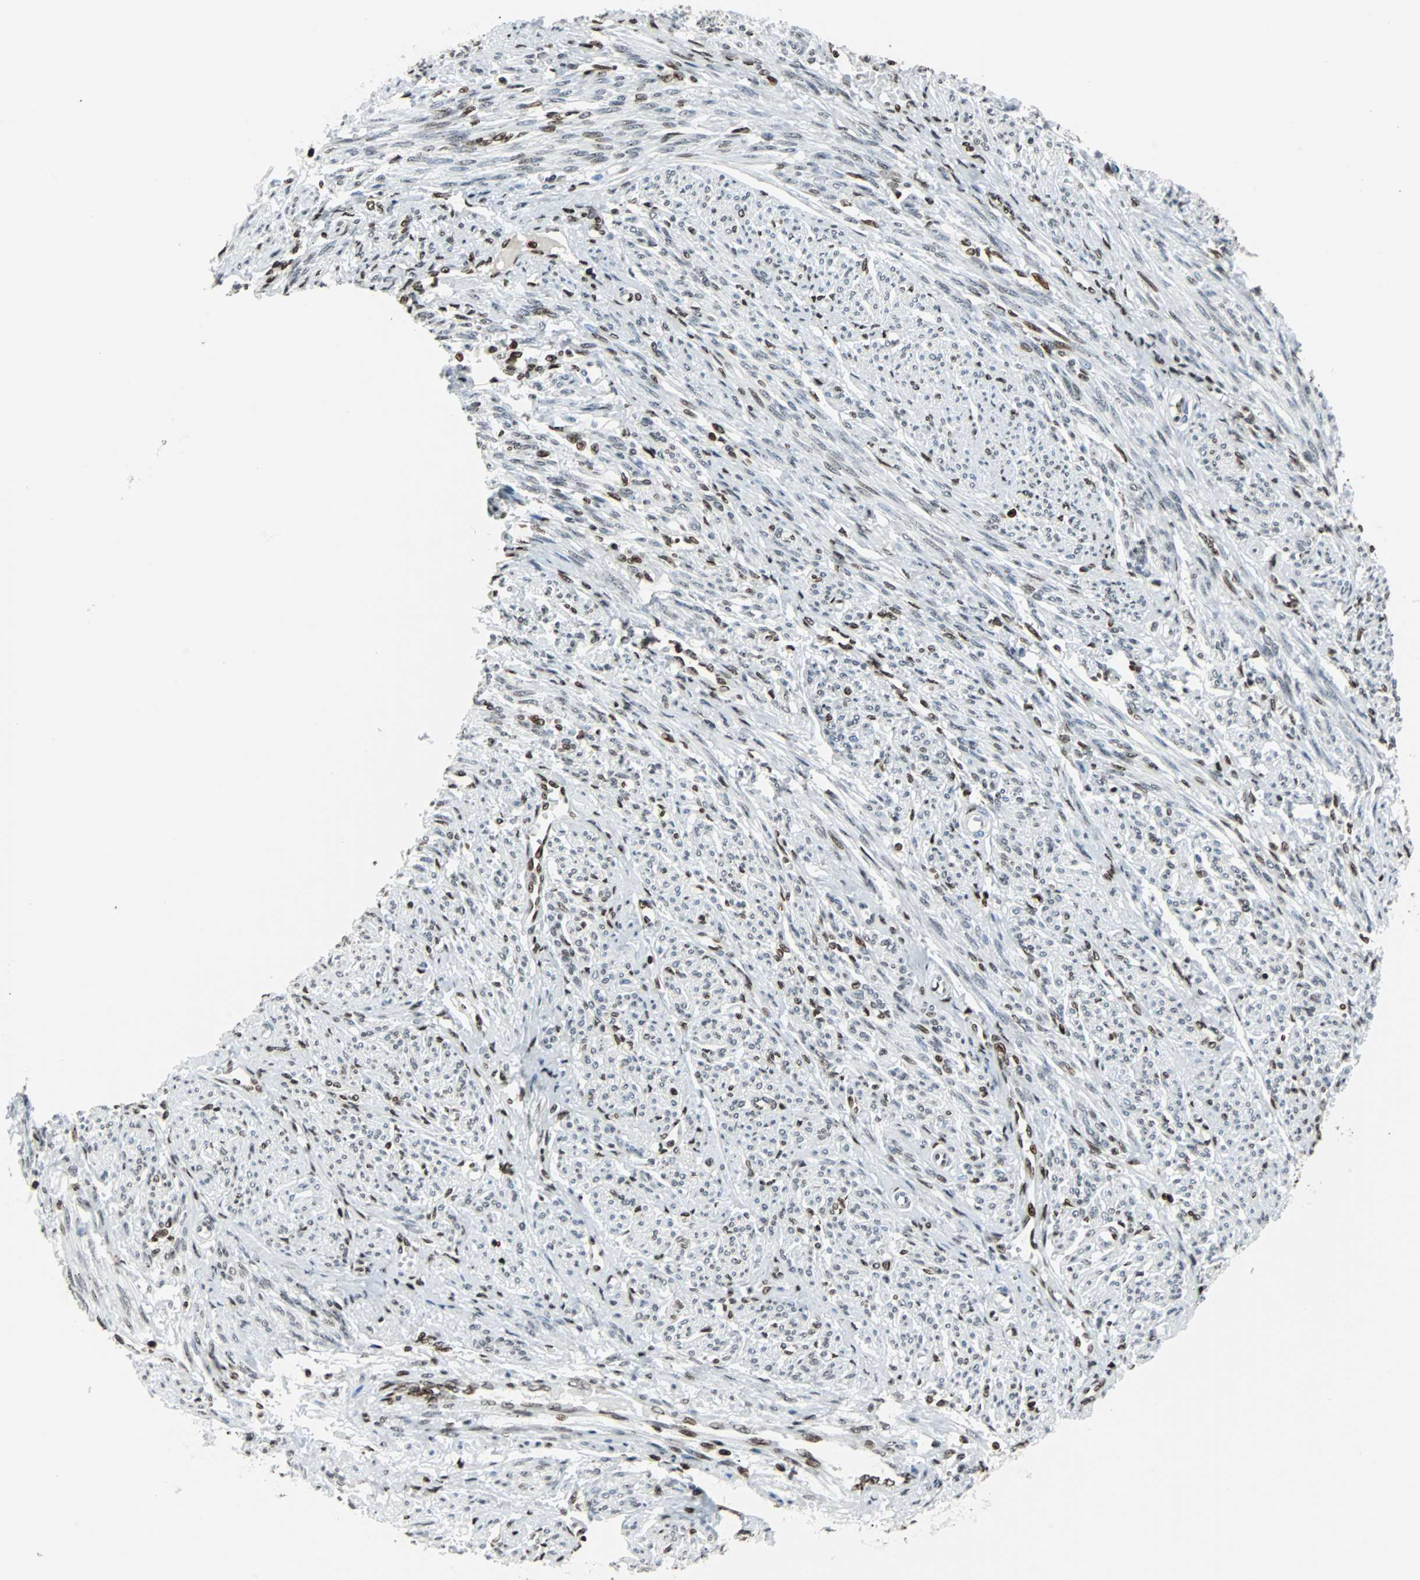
{"staining": {"intensity": "moderate", "quantity": "25%-75%", "location": "nuclear"}, "tissue": "smooth muscle", "cell_type": "Smooth muscle cells", "image_type": "normal", "snomed": [{"axis": "morphology", "description": "Normal tissue, NOS"}, {"axis": "topography", "description": "Smooth muscle"}], "caption": "Normal smooth muscle shows moderate nuclear positivity in approximately 25%-75% of smooth muscle cells The staining was performed using DAB (3,3'-diaminobenzidine), with brown indicating positive protein expression. Nuclei are stained blue with hematoxylin..", "gene": "ZNF131", "patient": {"sex": "female", "age": 65}}